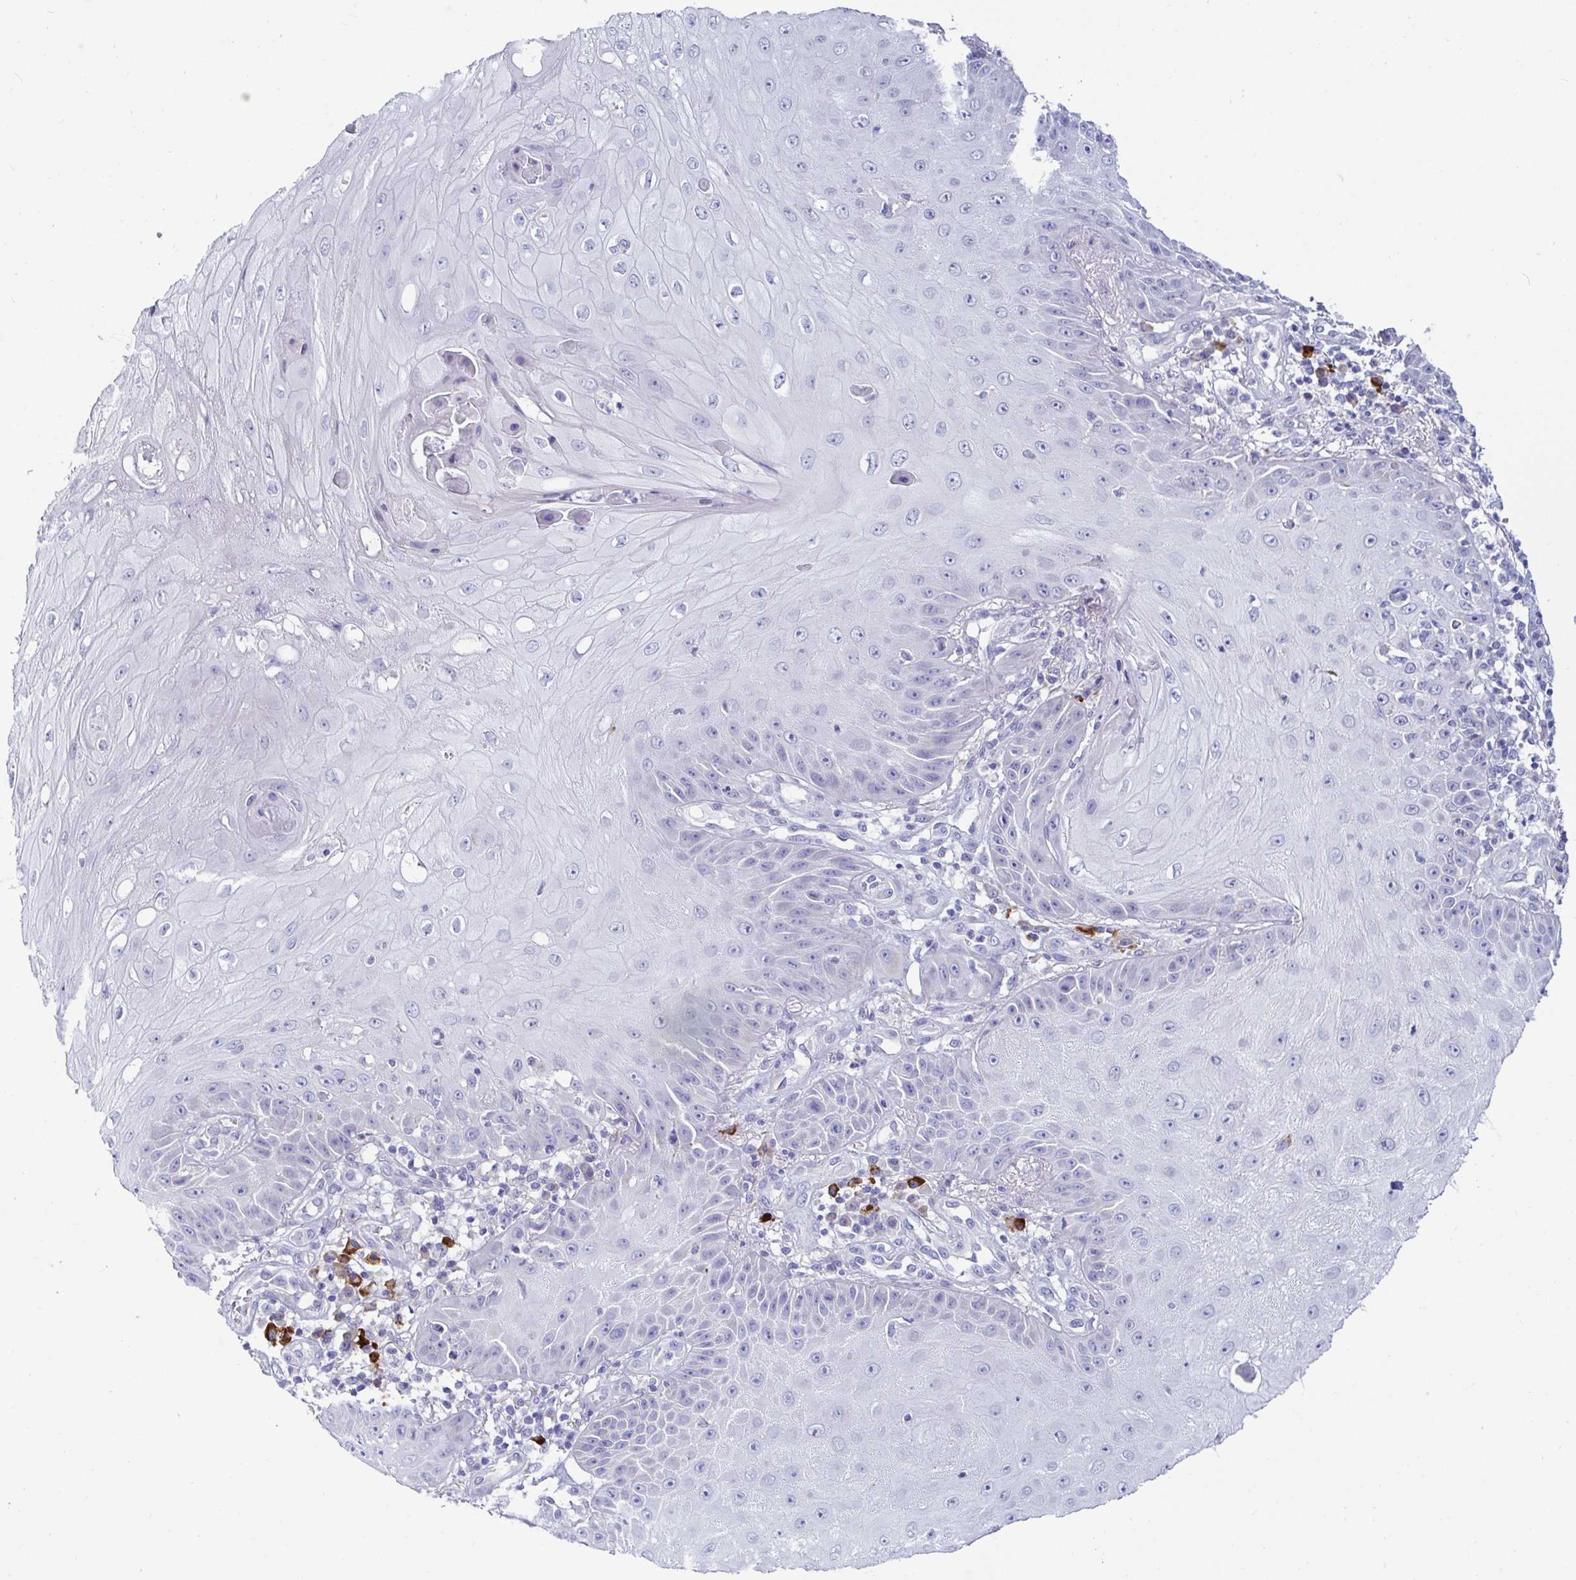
{"staining": {"intensity": "negative", "quantity": "none", "location": "none"}, "tissue": "skin cancer", "cell_type": "Tumor cells", "image_type": "cancer", "snomed": [{"axis": "morphology", "description": "Squamous cell carcinoma, NOS"}, {"axis": "topography", "description": "Skin"}], "caption": "This is an immunohistochemistry micrograph of human skin cancer. There is no staining in tumor cells.", "gene": "TFPI2", "patient": {"sex": "male", "age": 70}}